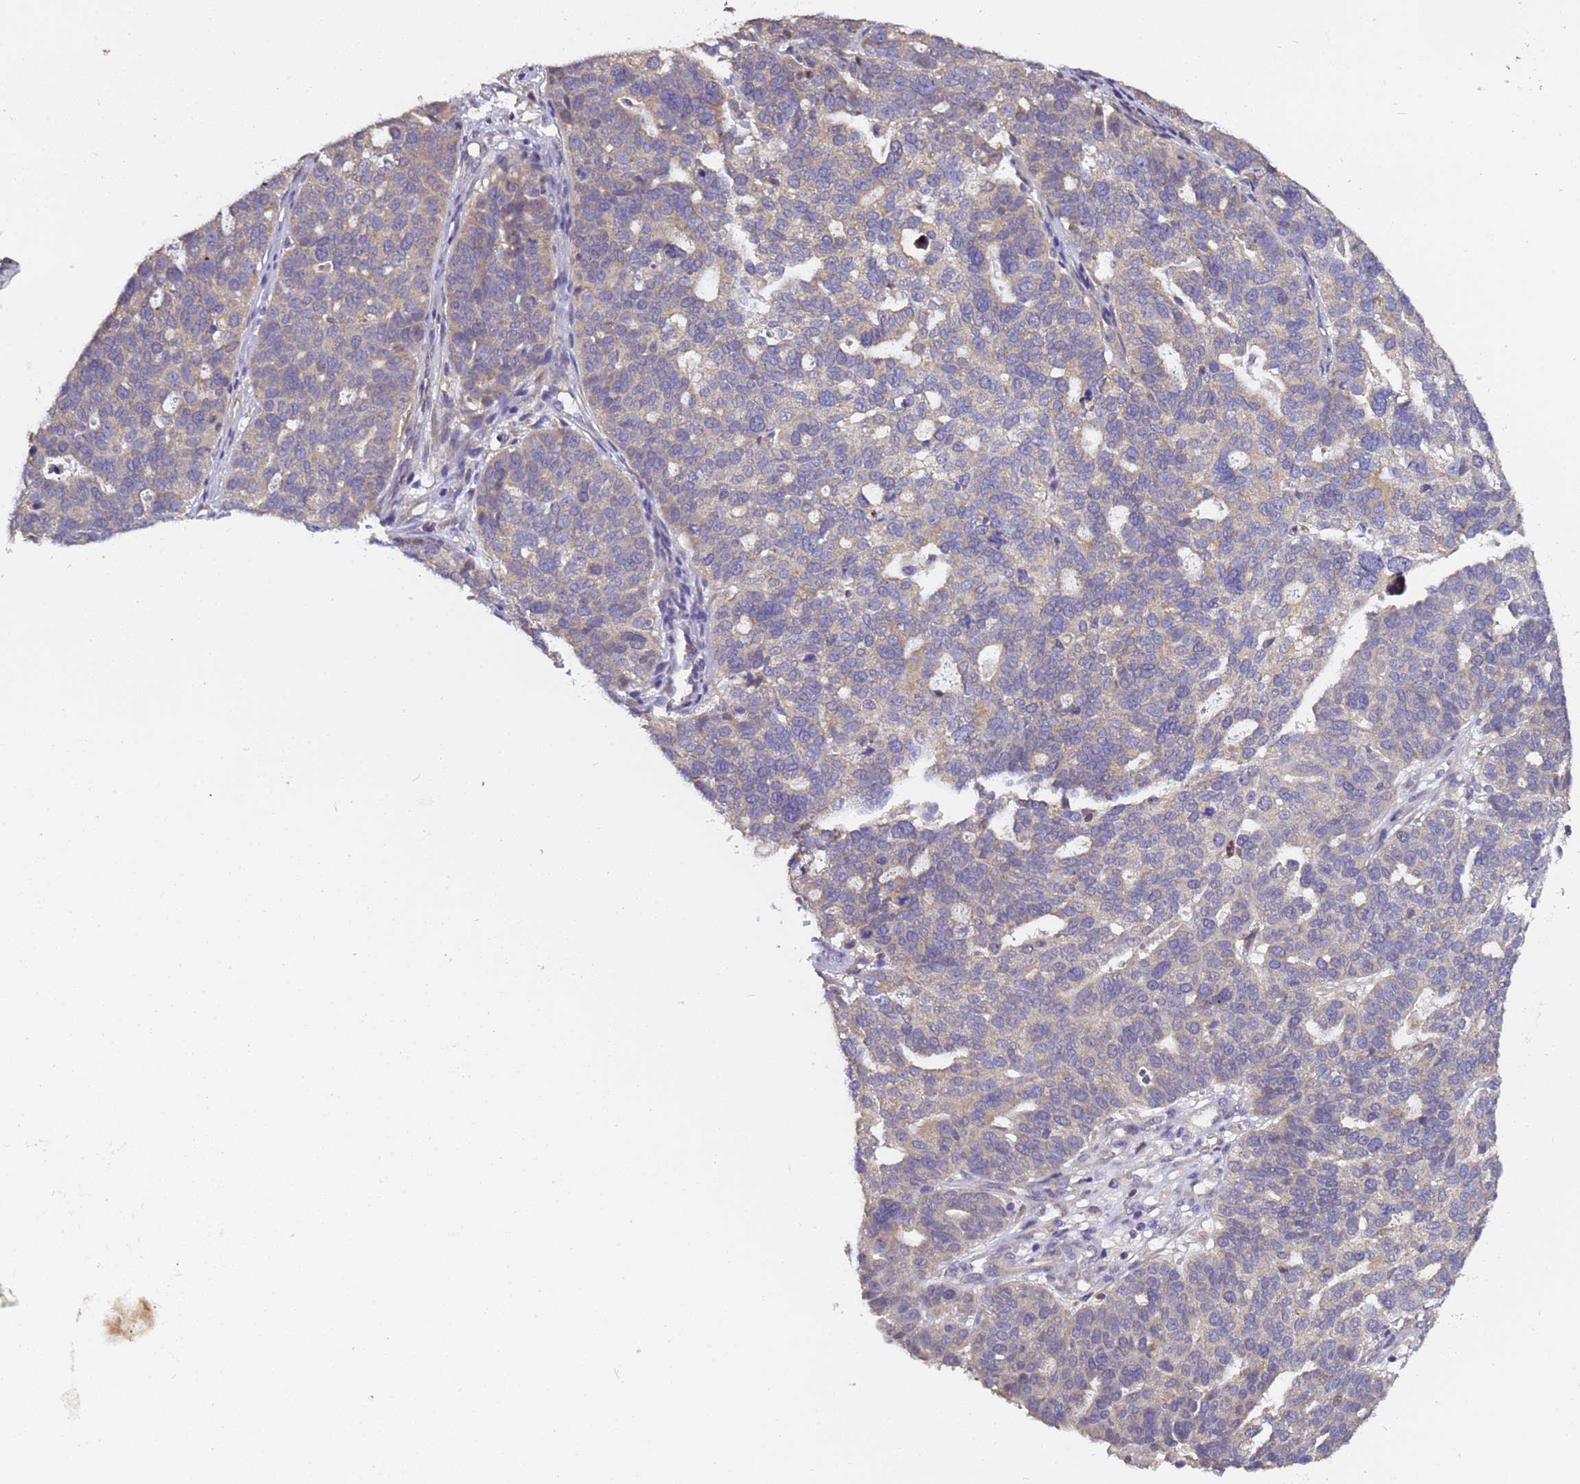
{"staining": {"intensity": "weak", "quantity": "<25%", "location": "cytoplasmic/membranous"}, "tissue": "ovarian cancer", "cell_type": "Tumor cells", "image_type": "cancer", "snomed": [{"axis": "morphology", "description": "Cystadenocarcinoma, serous, NOS"}, {"axis": "topography", "description": "Ovary"}], "caption": "IHC of human ovarian cancer demonstrates no positivity in tumor cells.", "gene": "ELMOD2", "patient": {"sex": "female", "age": 59}}